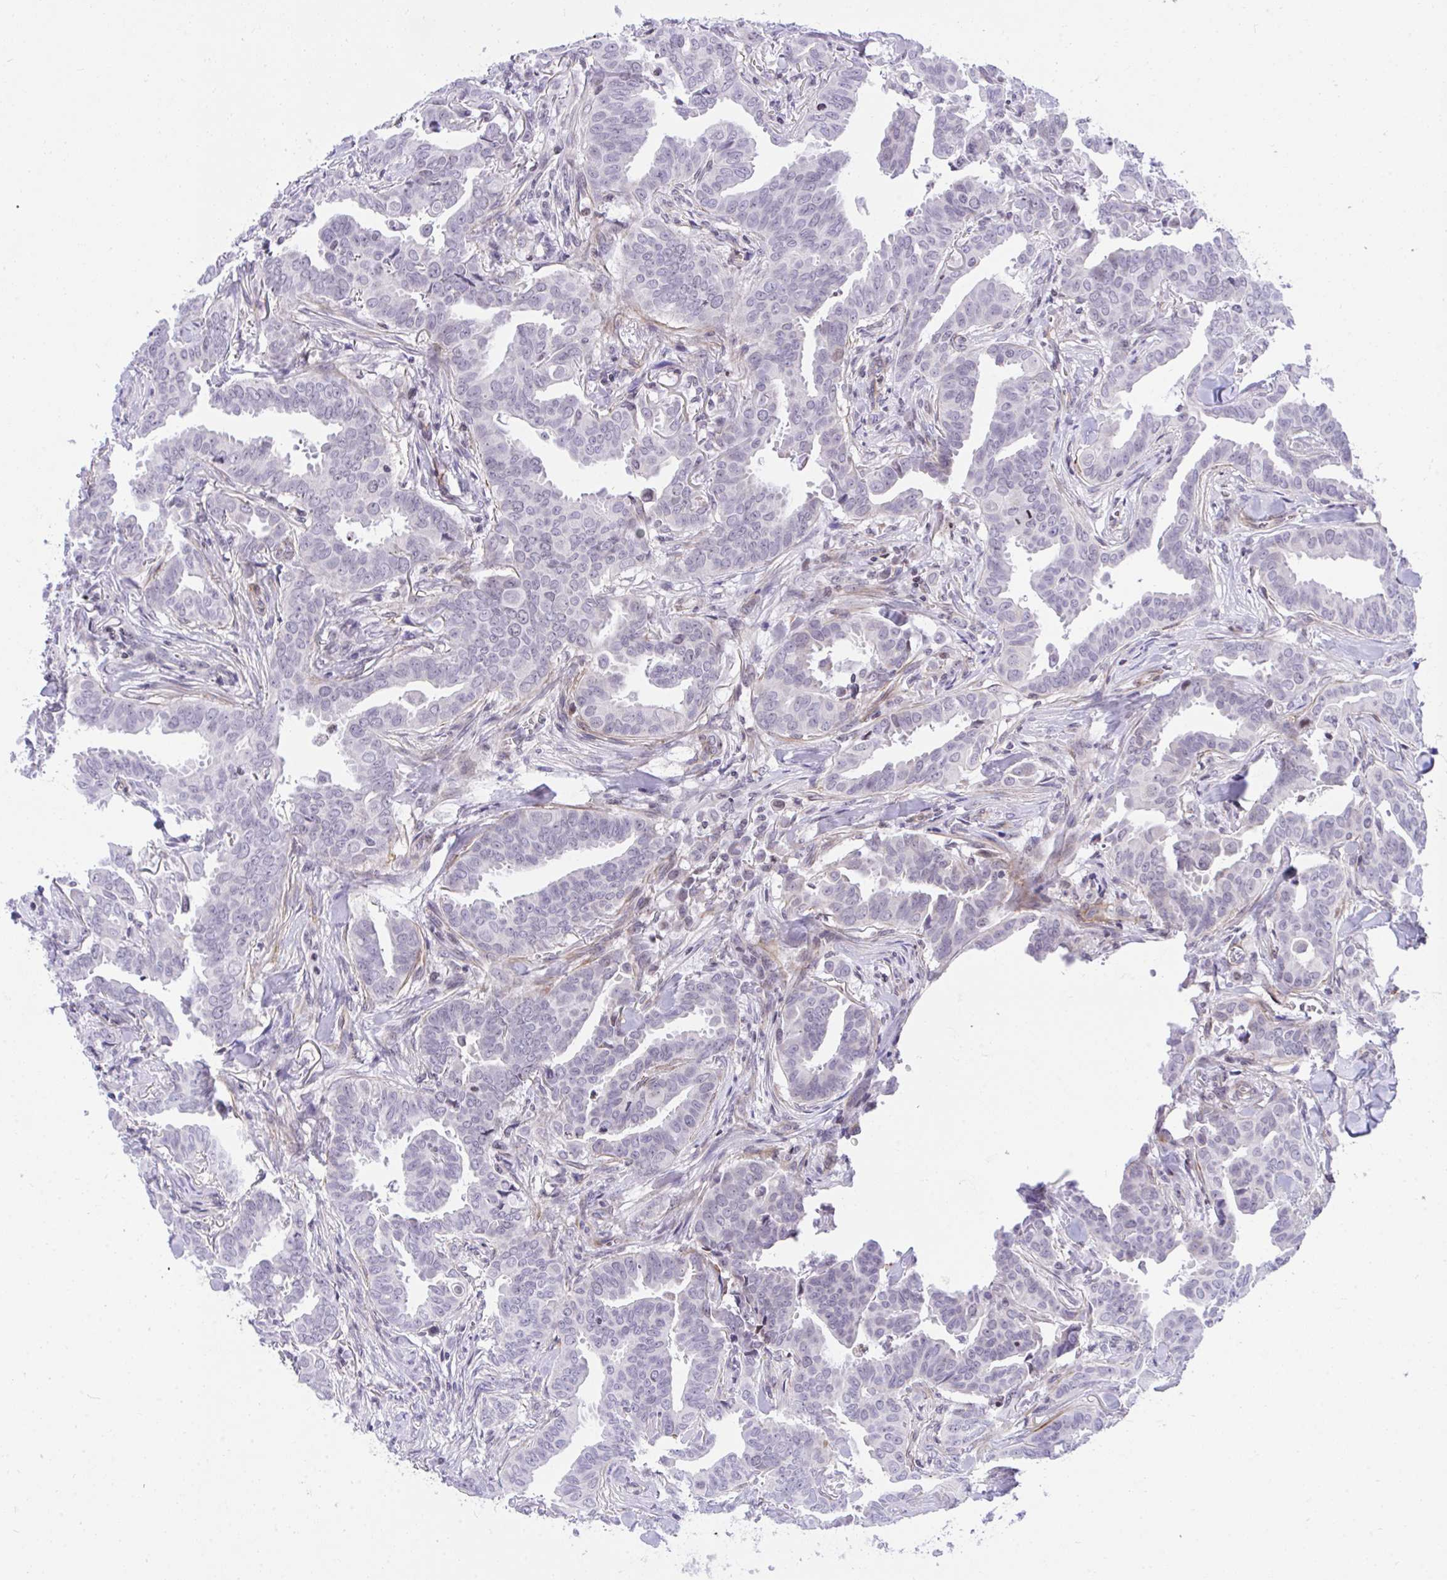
{"staining": {"intensity": "negative", "quantity": "none", "location": "none"}, "tissue": "breast cancer", "cell_type": "Tumor cells", "image_type": "cancer", "snomed": [{"axis": "morphology", "description": "Duct carcinoma"}, {"axis": "topography", "description": "Breast"}], "caption": "Invasive ductal carcinoma (breast) stained for a protein using immunohistochemistry (IHC) demonstrates no expression tumor cells.", "gene": "KCNN4", "patient": {"sex": "female", "age": 45}}